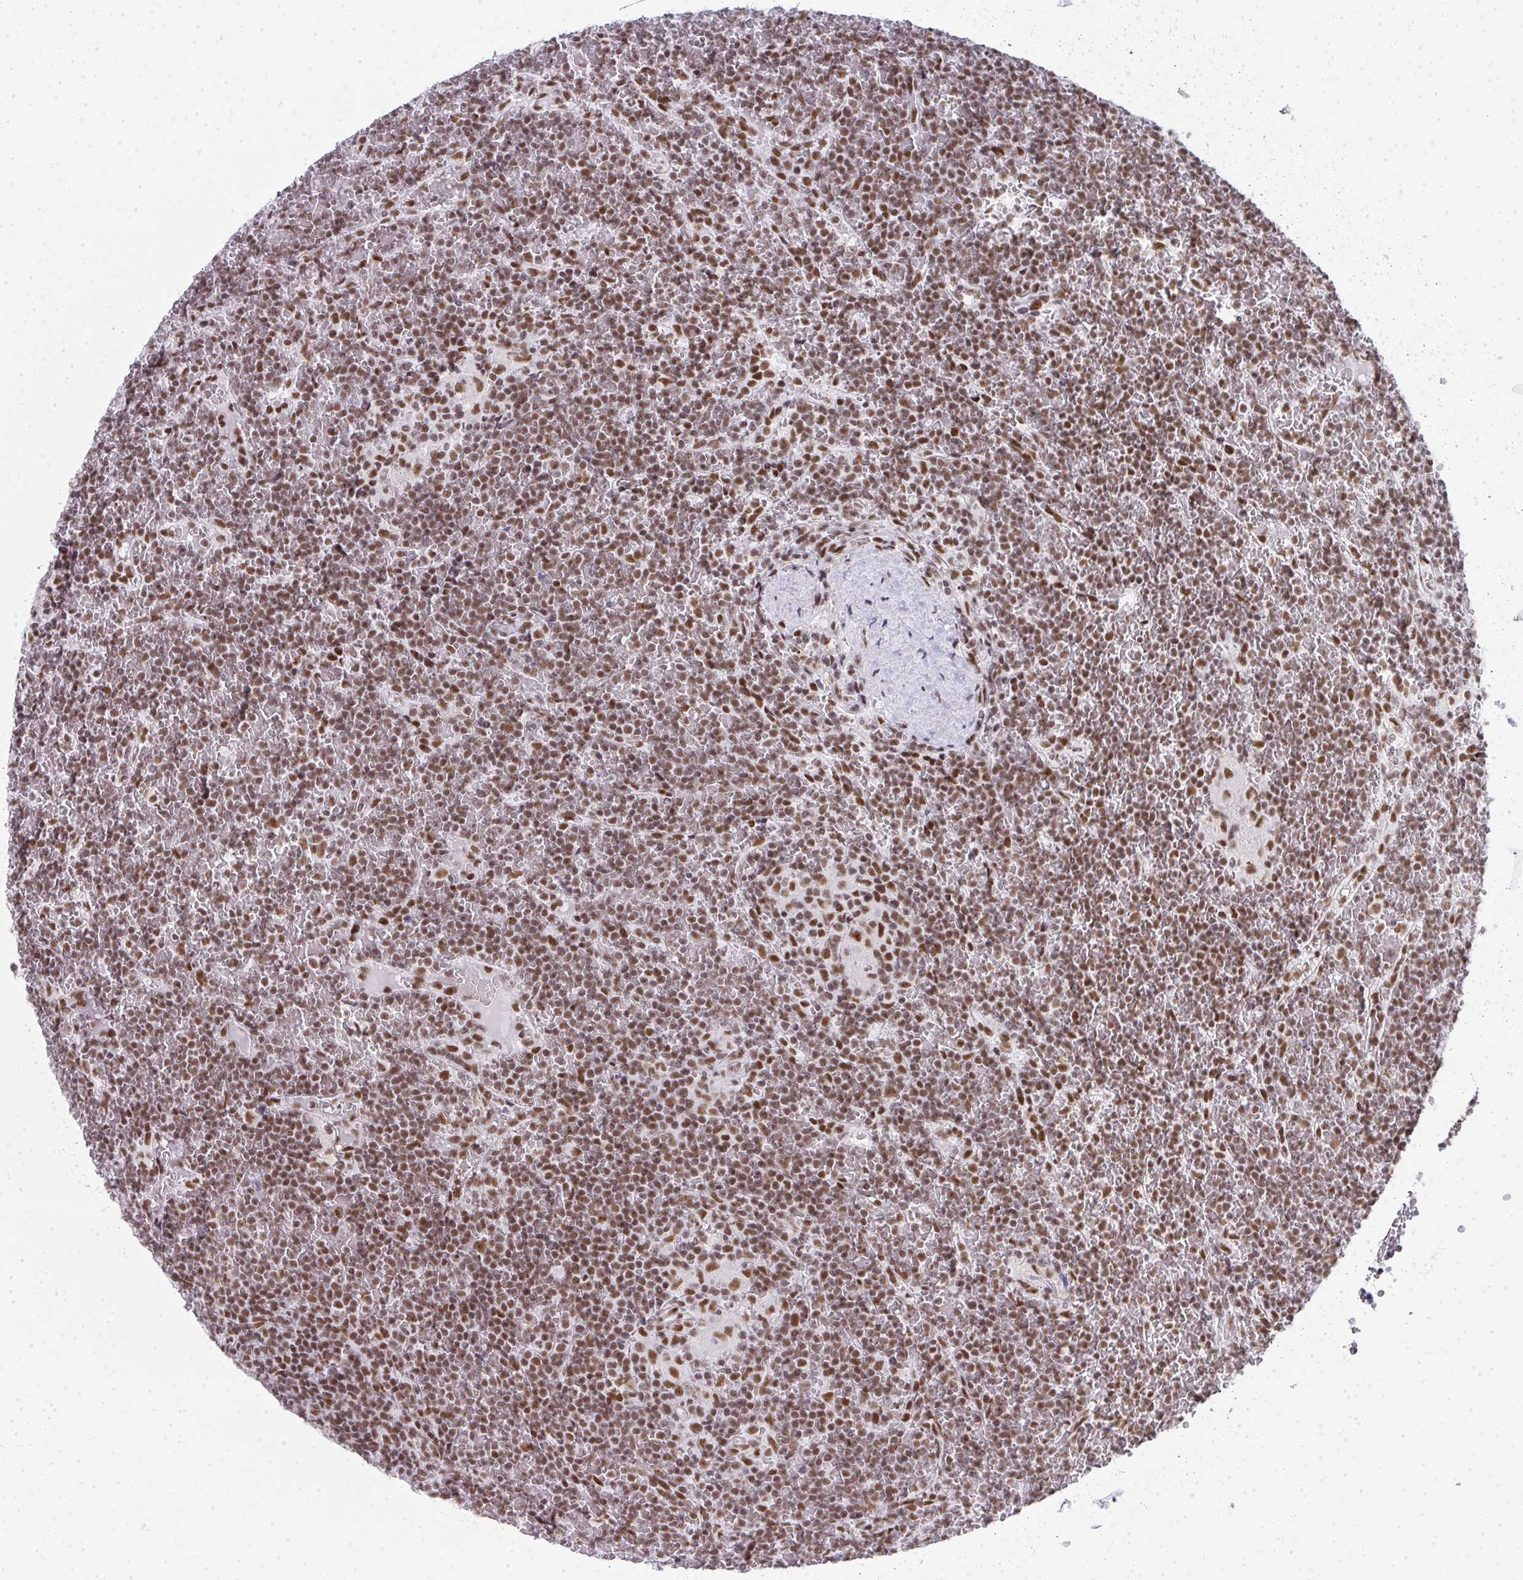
{"staining": {"intensity": "moderate", "quantity": ">75%", "location": "nuclear"}, "tissue": "lymphoma", "cell_type": "Tumor cells", "image_type": "cancer", "snomed": [{"axis": "morphology", "description": "Malignant lymphoma, non-Hodgkin's type, Low grade"}, {"axis": "topography", "description": "Spleen"}], "caption": "Immunohistochemistry (DAB (3,3'-diaminobenzidine)) staining of lymphoma reveals moderate nuclear protein expression in about >75% of tumor cells.", "gene": "CREBBP", "patient": {"sex": "female", "age": 19}}